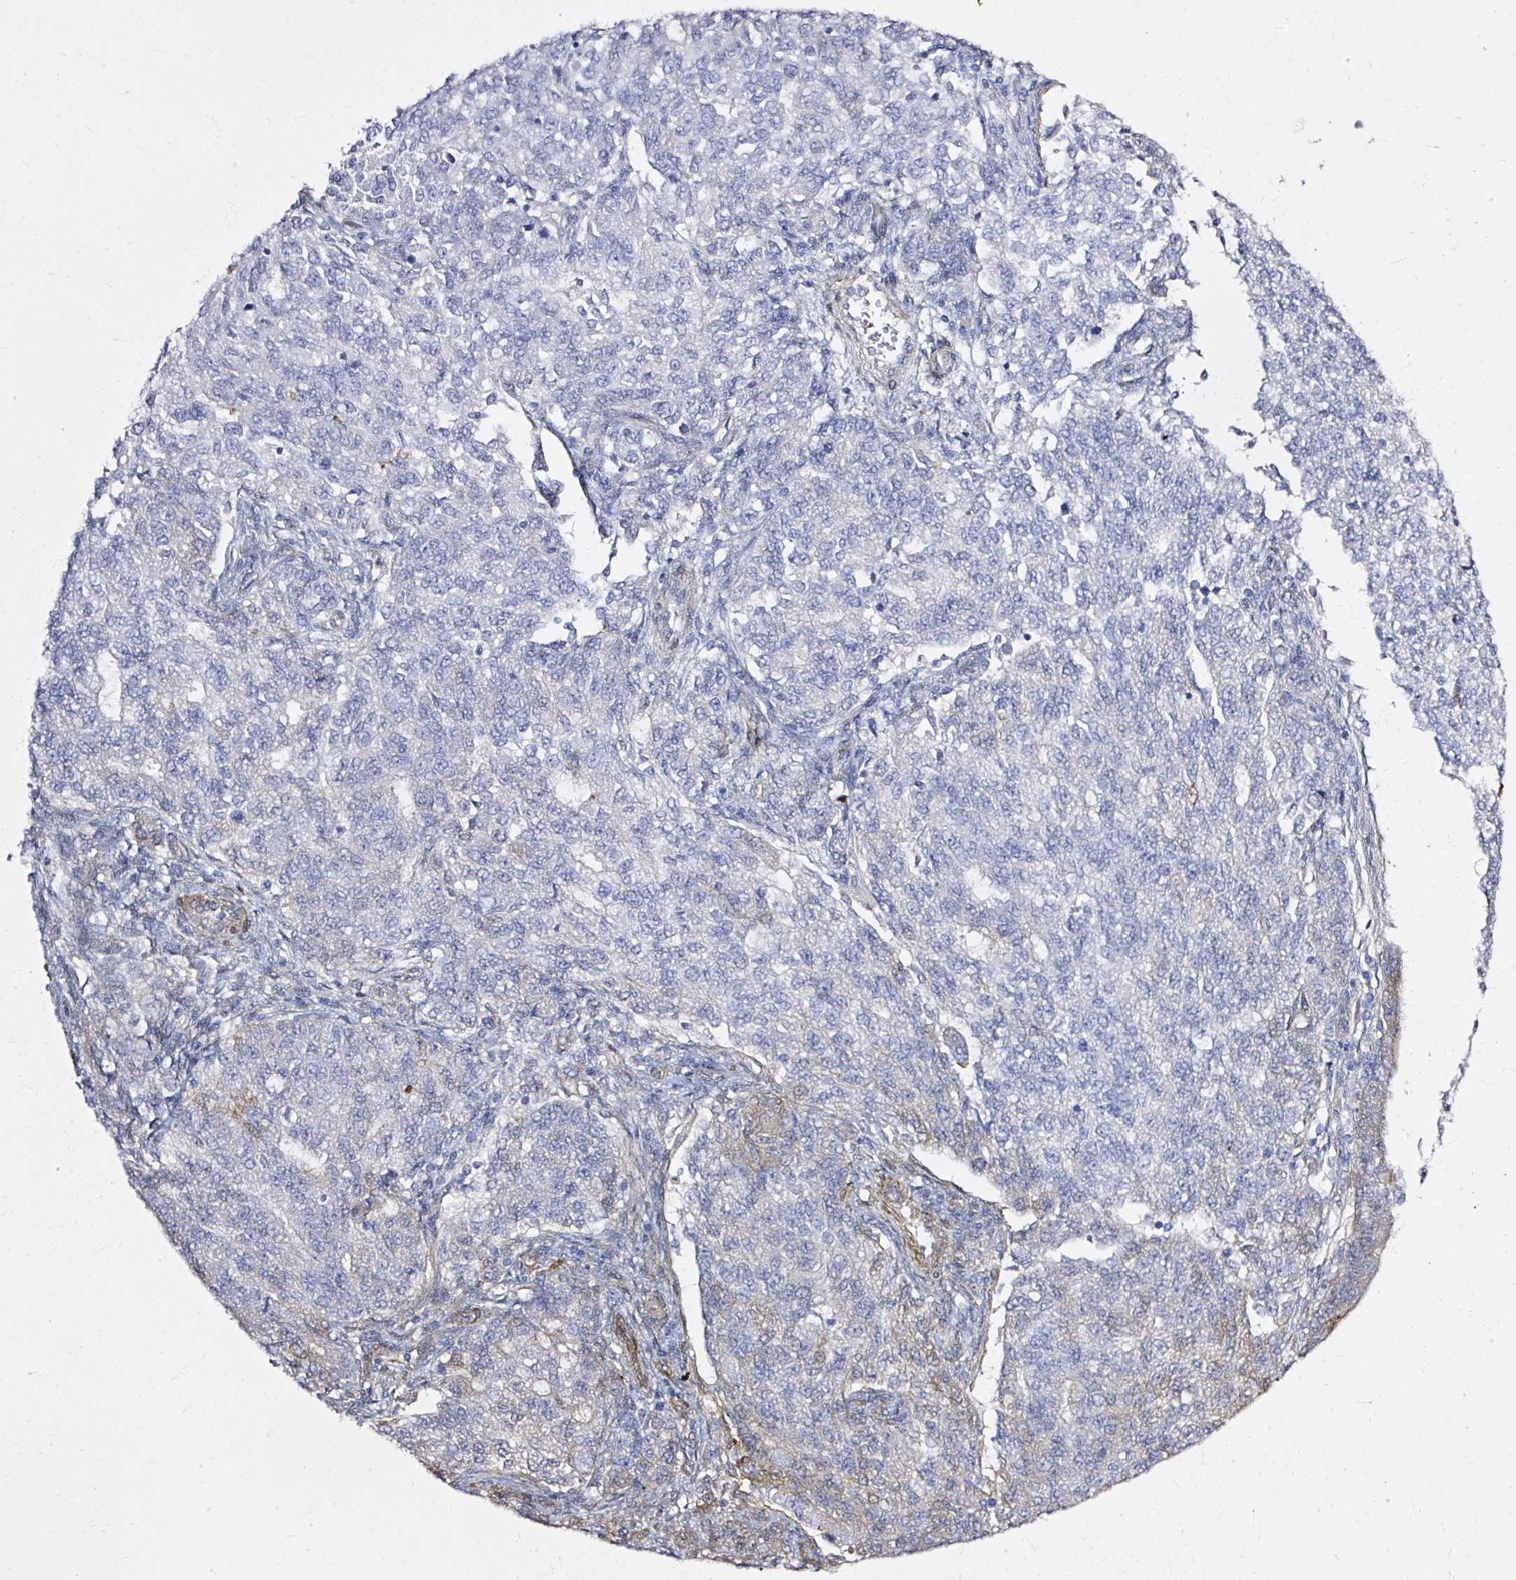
{"staining": {"intensity": "negative", "quantity": "none", "location": "none"}, "tissue": "endometrial cancer", "cell_type": "Tumor cells", "image_type": "cancer", "snomed": [{"axis": "morphology", "description": "Adenocarcinoma, NOS"}, {"axis": "topography", "description": "Endometrium"}], "caption": "Tumor cells show no significant staining in endometrial cancer.", "gene": "CNN3", "patient": {"sex": "female", "age": 50}}